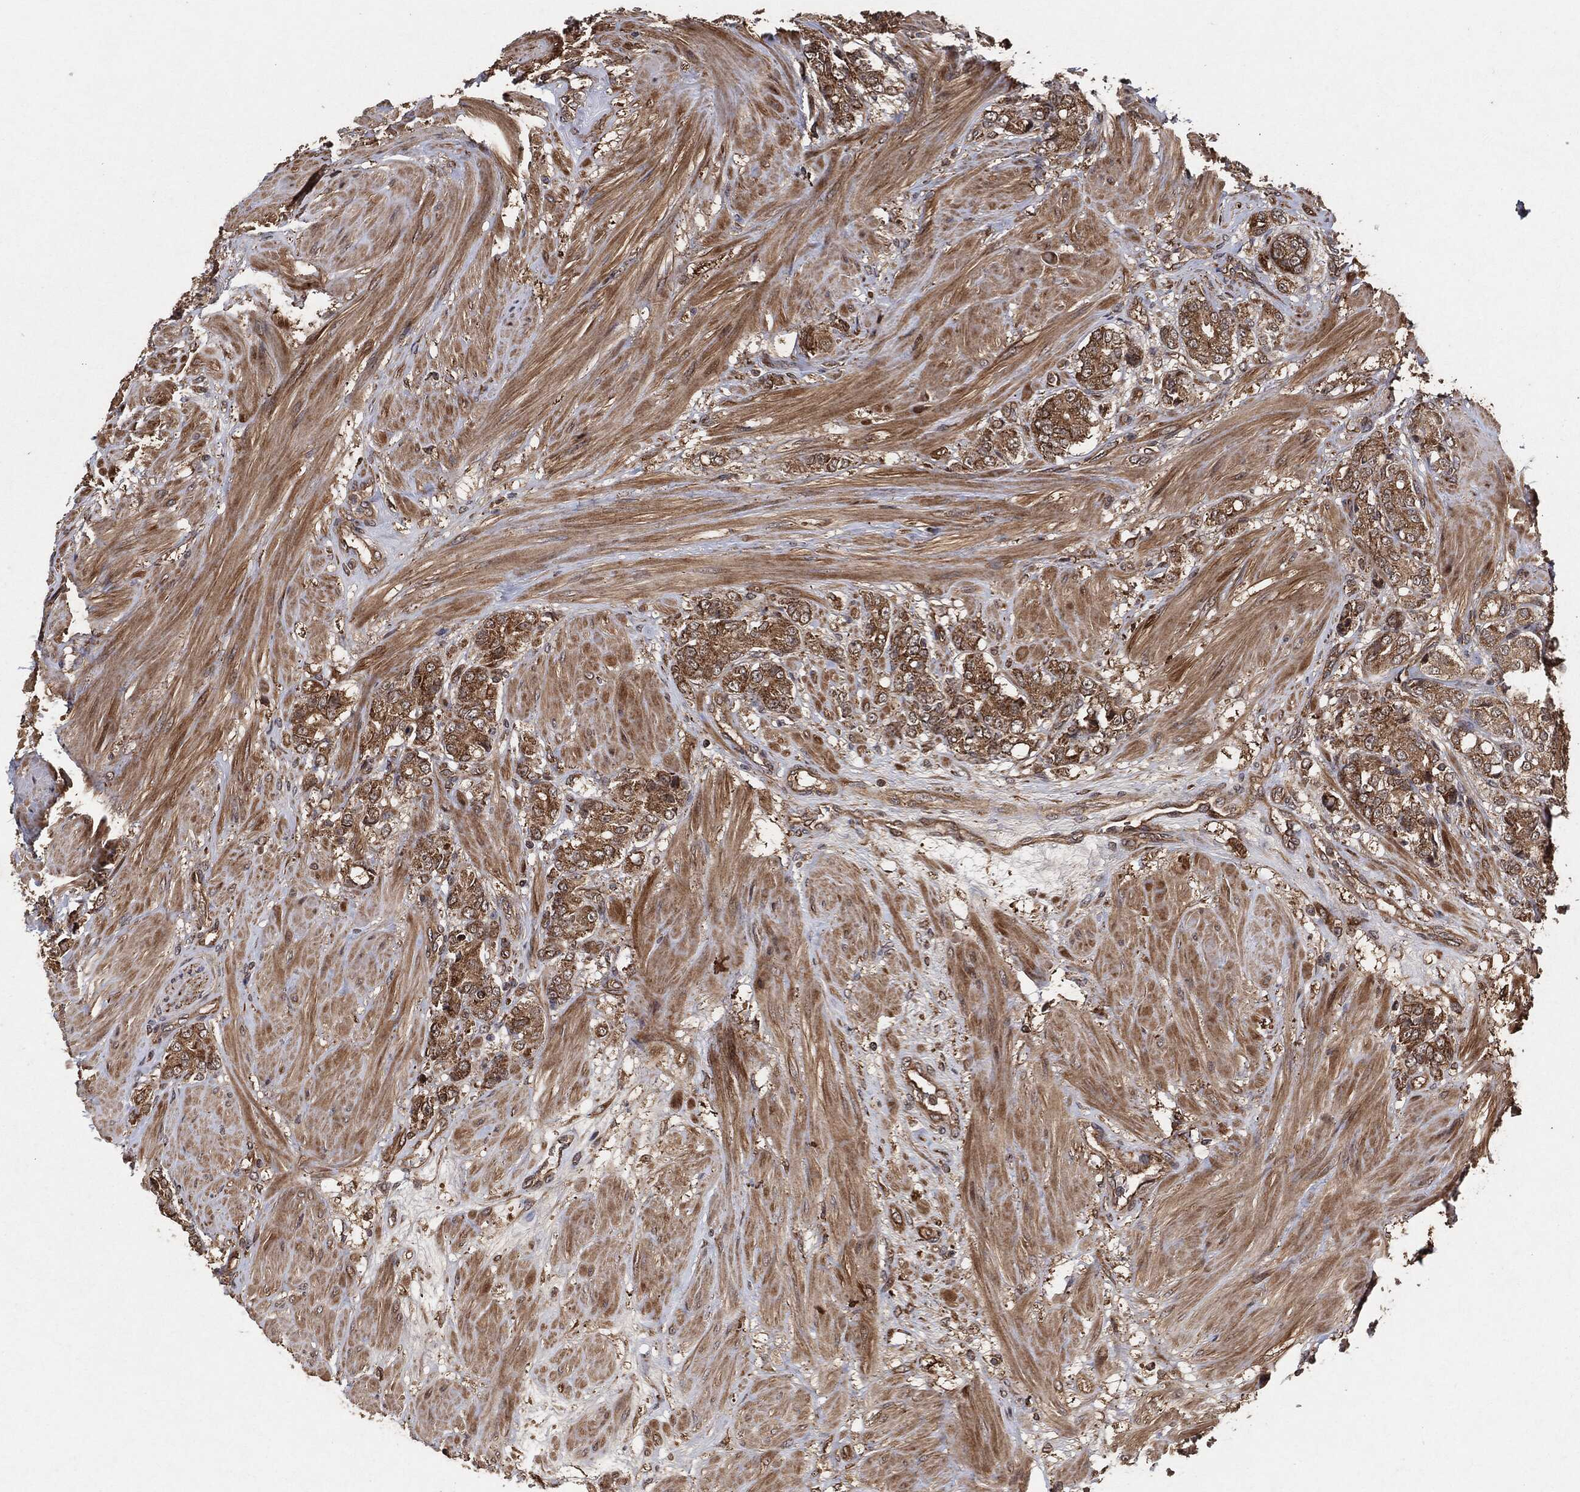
{"staining": {"intensity": "moderate", "quantity": ">75%", "location": "cytoplasmic/membranous"}, "tissue": "prostate cancer", "cell_type": "Tumor cells", "image_type": "cancer", "snomed": [{"axis": "morphology", "description": "Adenocarcinoma, NOS"}, {"axis": "topography", "description": "Prostate and seminal vesicle, NOS"}, {"axis": "topography", "description": "Prostate"}], "caption": "Human prostate cancer (adenocarcinoma) stained for a protein (brown) reveals moderate cytoplasmic/membranous positive staining in approximately >75% of tumor cells.", "gene": "BCAR1", "patient": {"sex": "male", "age": 67}}